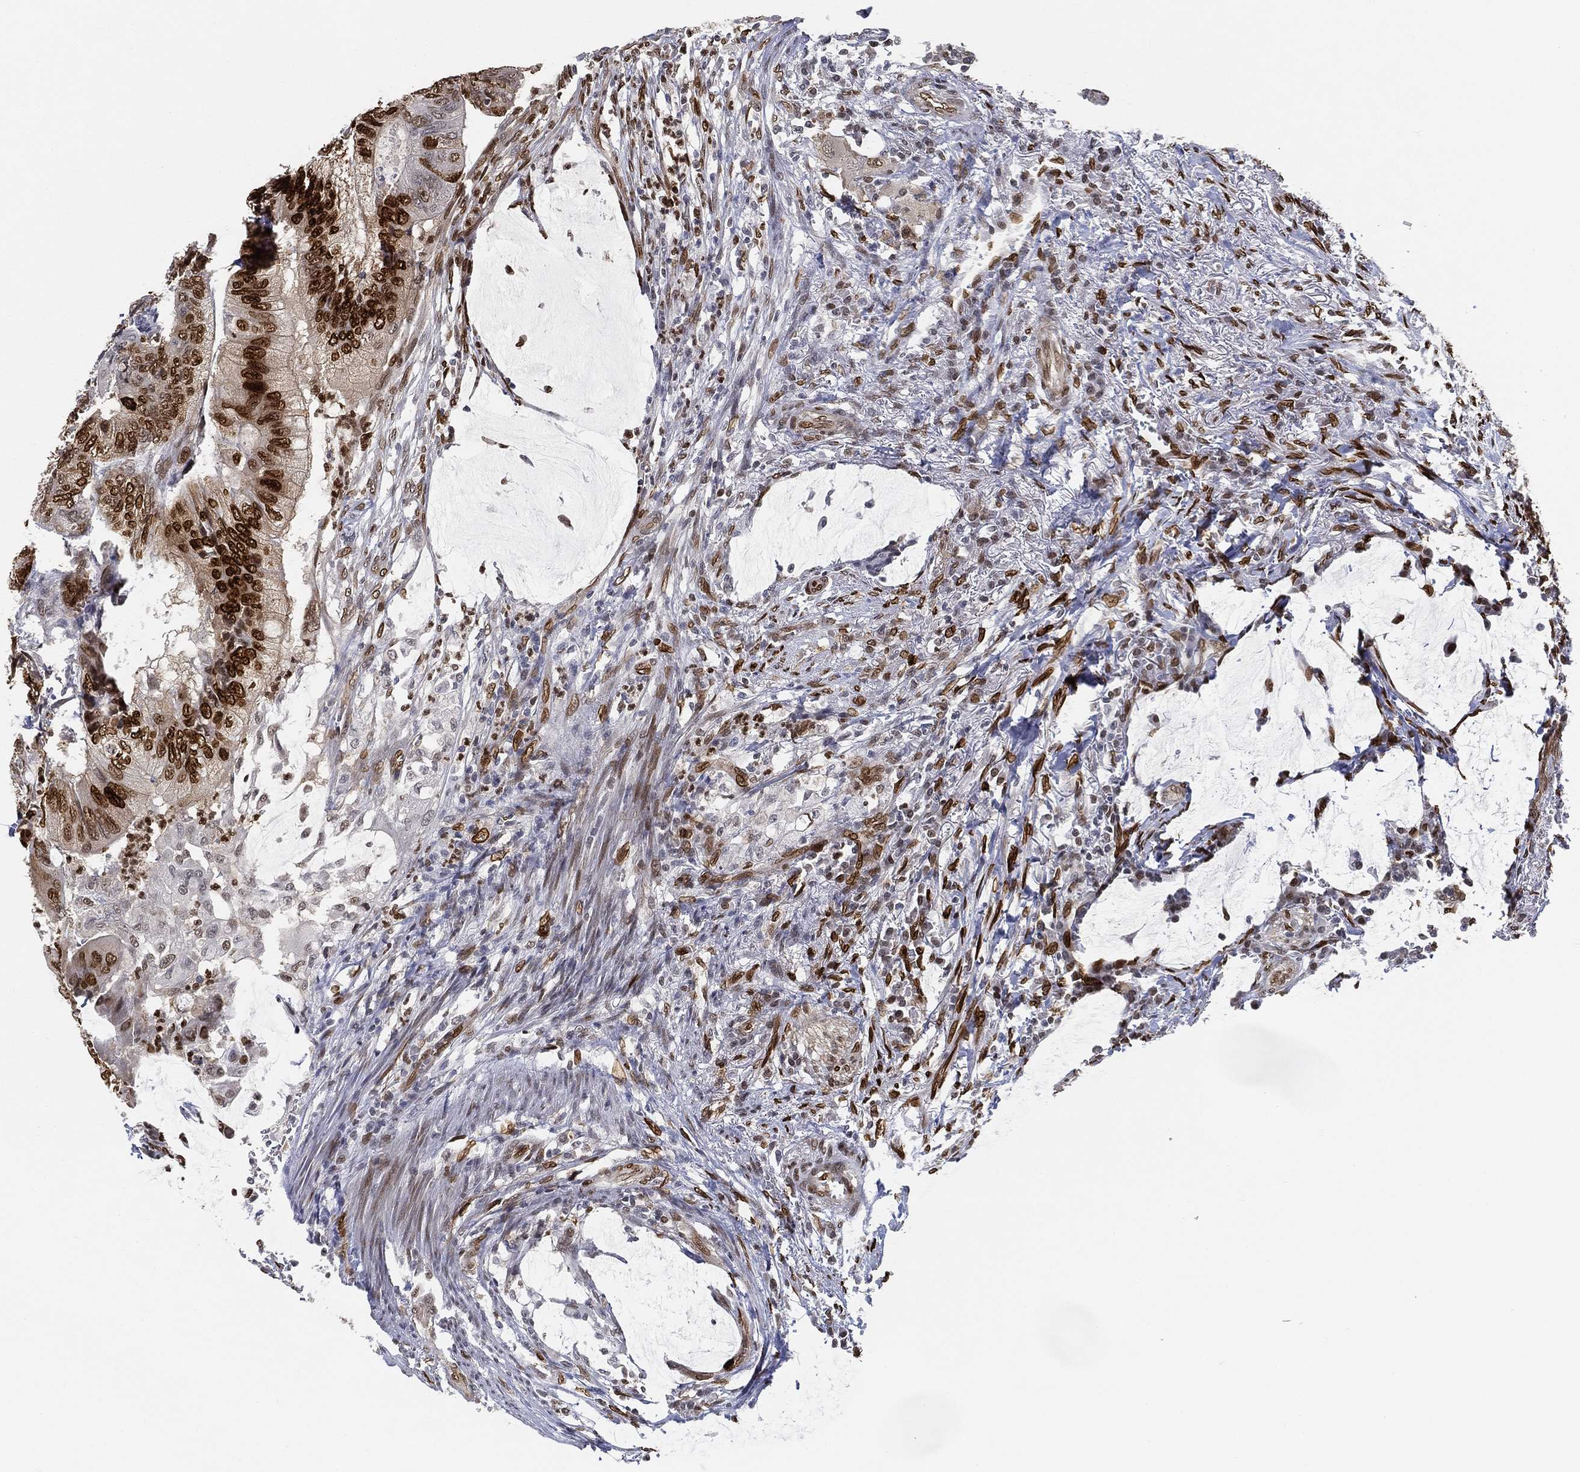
{"staining": {"intensity": "strong", "quantity": ">75%", "location": "nuclear"}, "tissue": "colorectal cancer", "cell_type": "Tumor cells", "image_type": "cancer", "snomed": [{"axis": "morphology", "description": "Normal tissue, NOS"}, {"axis": "morphology", "description": "Adenocarcinoma, NOS"}, {"axis": "topography", "description": "Rectum"}, {"axis": "topography", "description": "Peripheral nerve tissue"}], "caption": "Protein analysis of adenocarcinoma (colorectal) tissue displays strong nuclear staining in about >75% of tumor cells.", "gene": "LMNB1", "patient": {"sex": "male", "age": 92}}